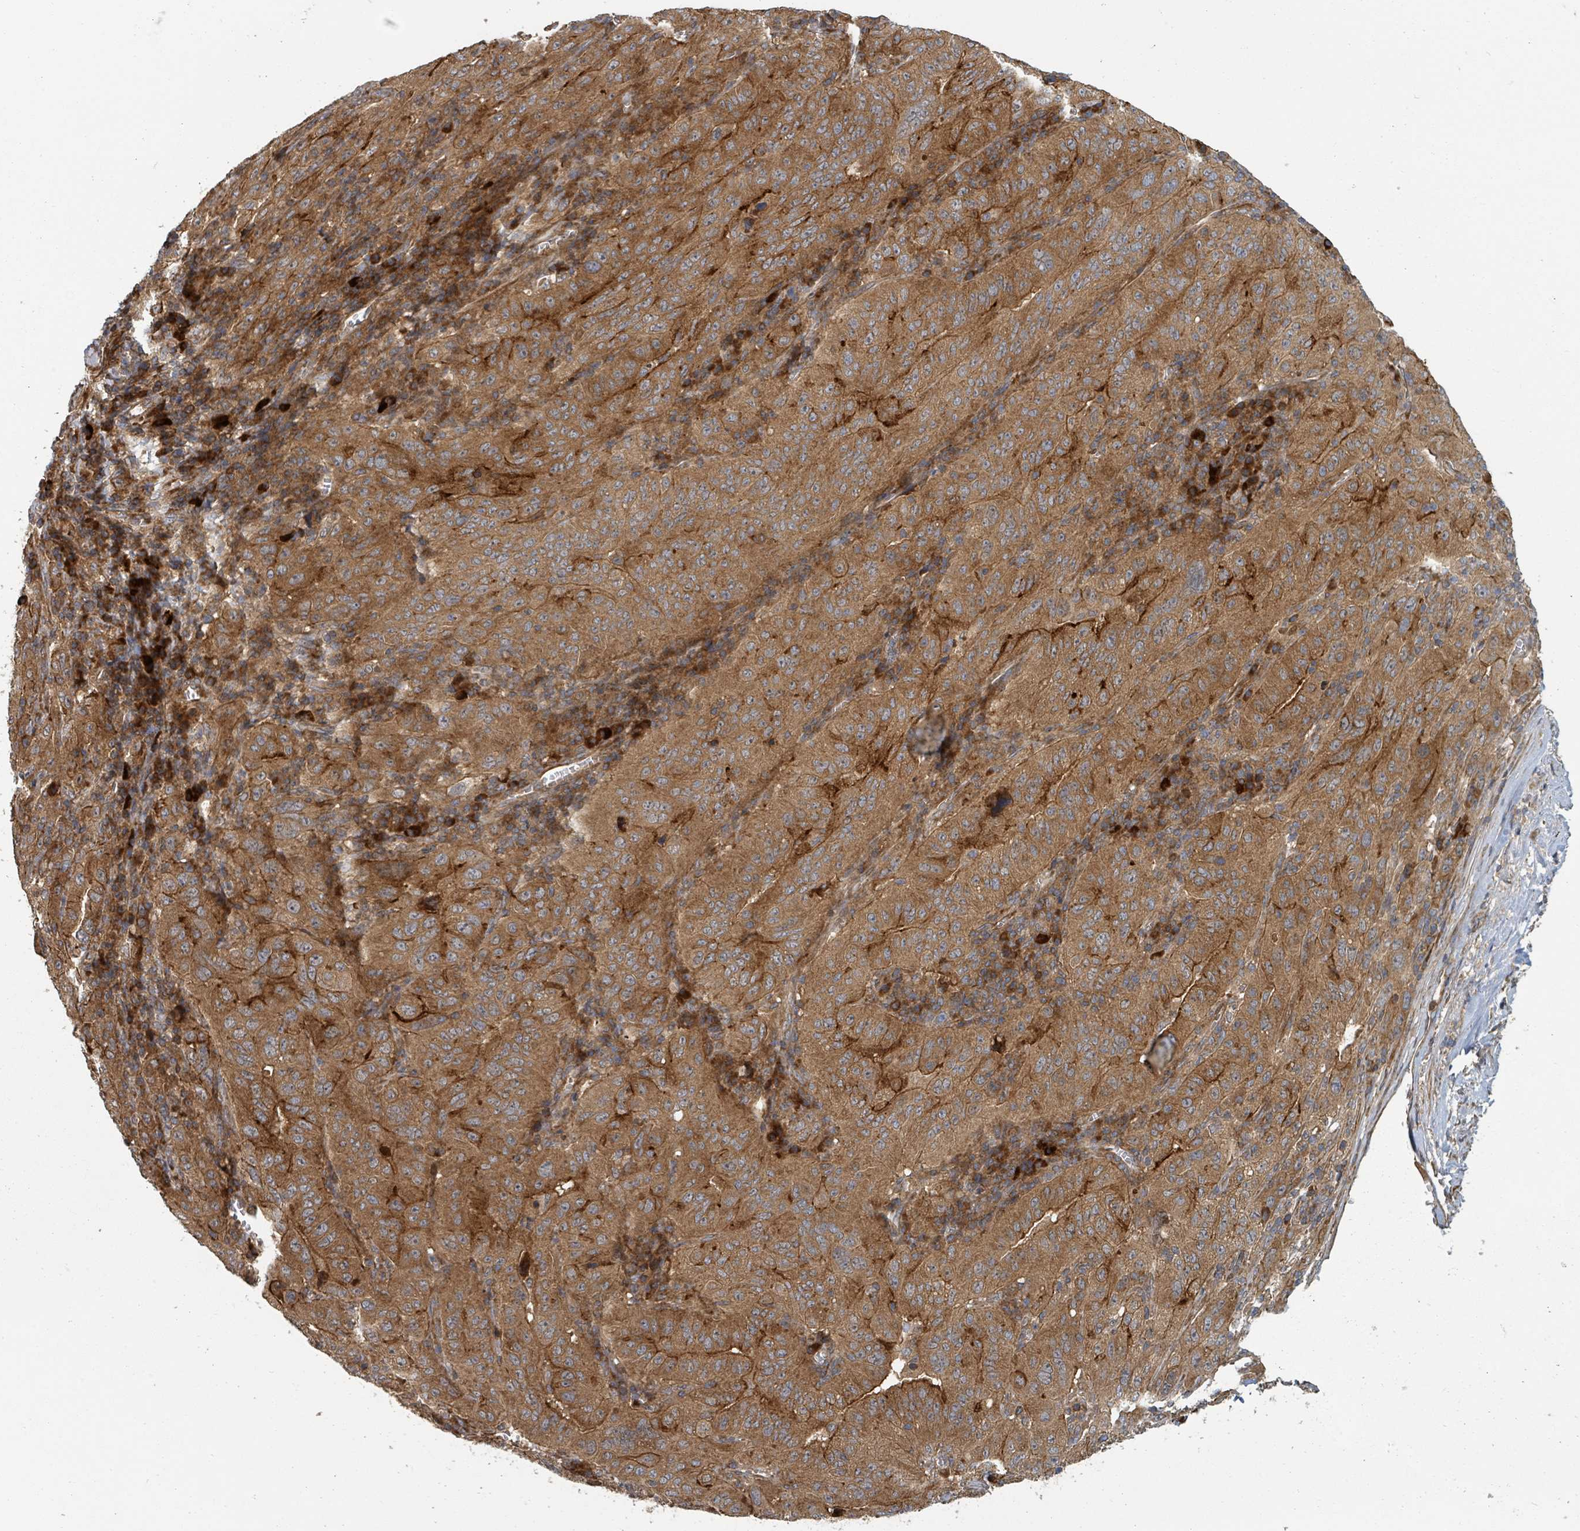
{"staining": {"intensity": "moderate", "quantity": ">75%", "location": "cytoplasmic/membranous"}, "tissue": "pancreatic cancer", "cell_type": "Tumor cells", "image_type": "cancer", "snomed": [{"axis": "morphology", "description": "Adenocarcinoma, NOS"}, {"axis": "topography", "description": "Pancreas"}], "caption": "A high-resolution histopathology image shows IHC staining of pancreatic adenocarcinoma, which shows moderate cytoplasmic/membranous expression in approximately >75% of tumor cells. Using DAB (3,3'-diaminobenzidine) (brown) and hematoxylin (blue) stains, captured at high magnification using brightfield microscopy.", "gene": "DPM1", "patient": {"sex": "male", "age": 63}}